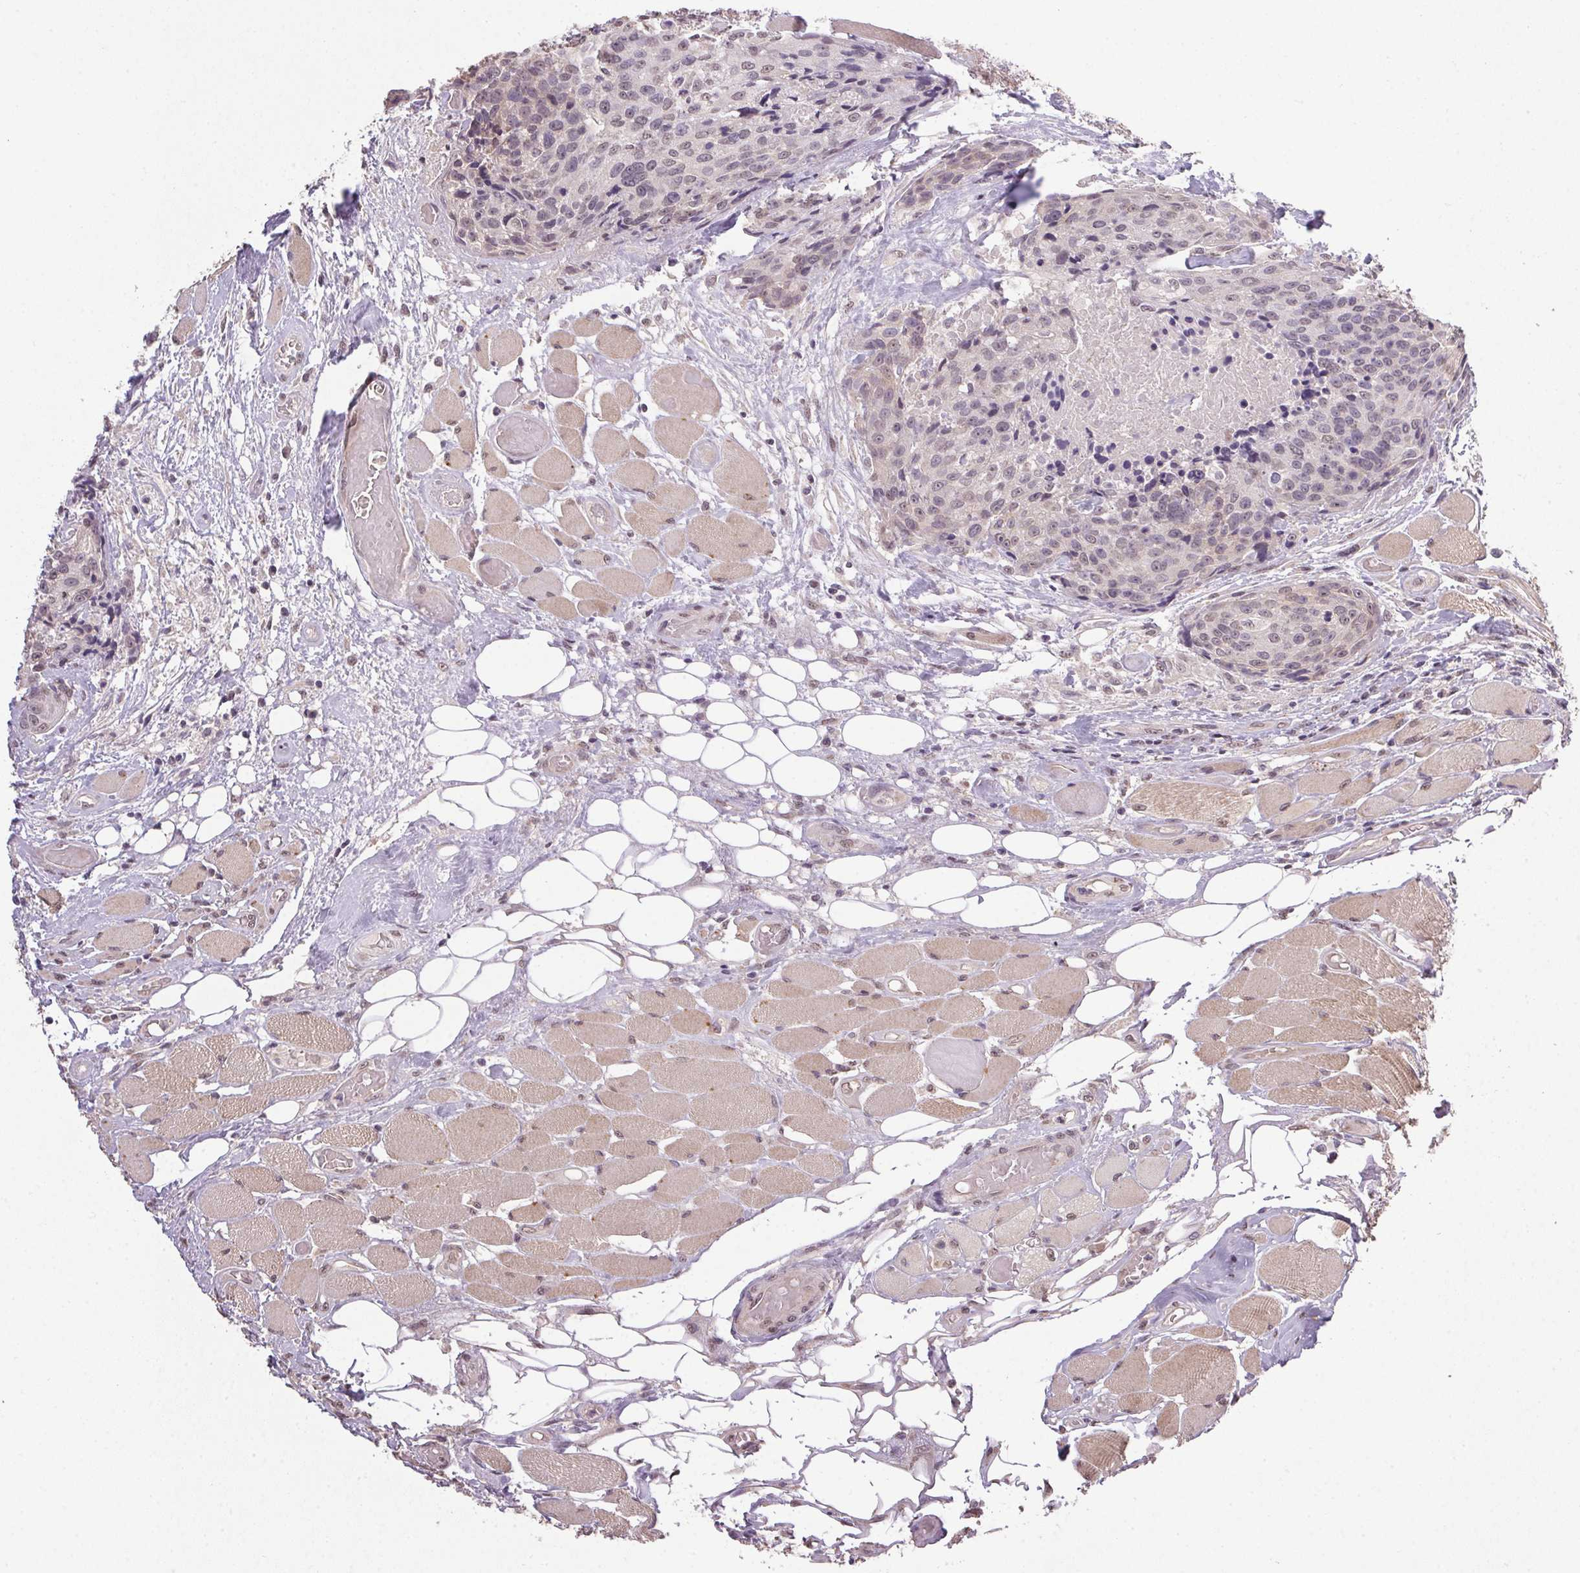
{"staining": {"intensity": "weak", "quantity": "25%-75%", "location": "nuclear"}, "tissue": "head and neck cancer", "cell_type": "Tumor cells", "image_type": "cancer", "snomed": [{"axis": "morphology", "description": "Squamous cell carcinoma, NOS"}, {"axis": "topography", "description": "Oral tissue"}, {"axis": "topography", "description": "Head-Neck"}], "caption": "The photomicrograph reveals a brown stain indicating the presence of a protein in the nuclear of tumor cells in head and neck cancer.", "gene": "PPP4R4", "patient": {"sex": "male", "age": 64}}